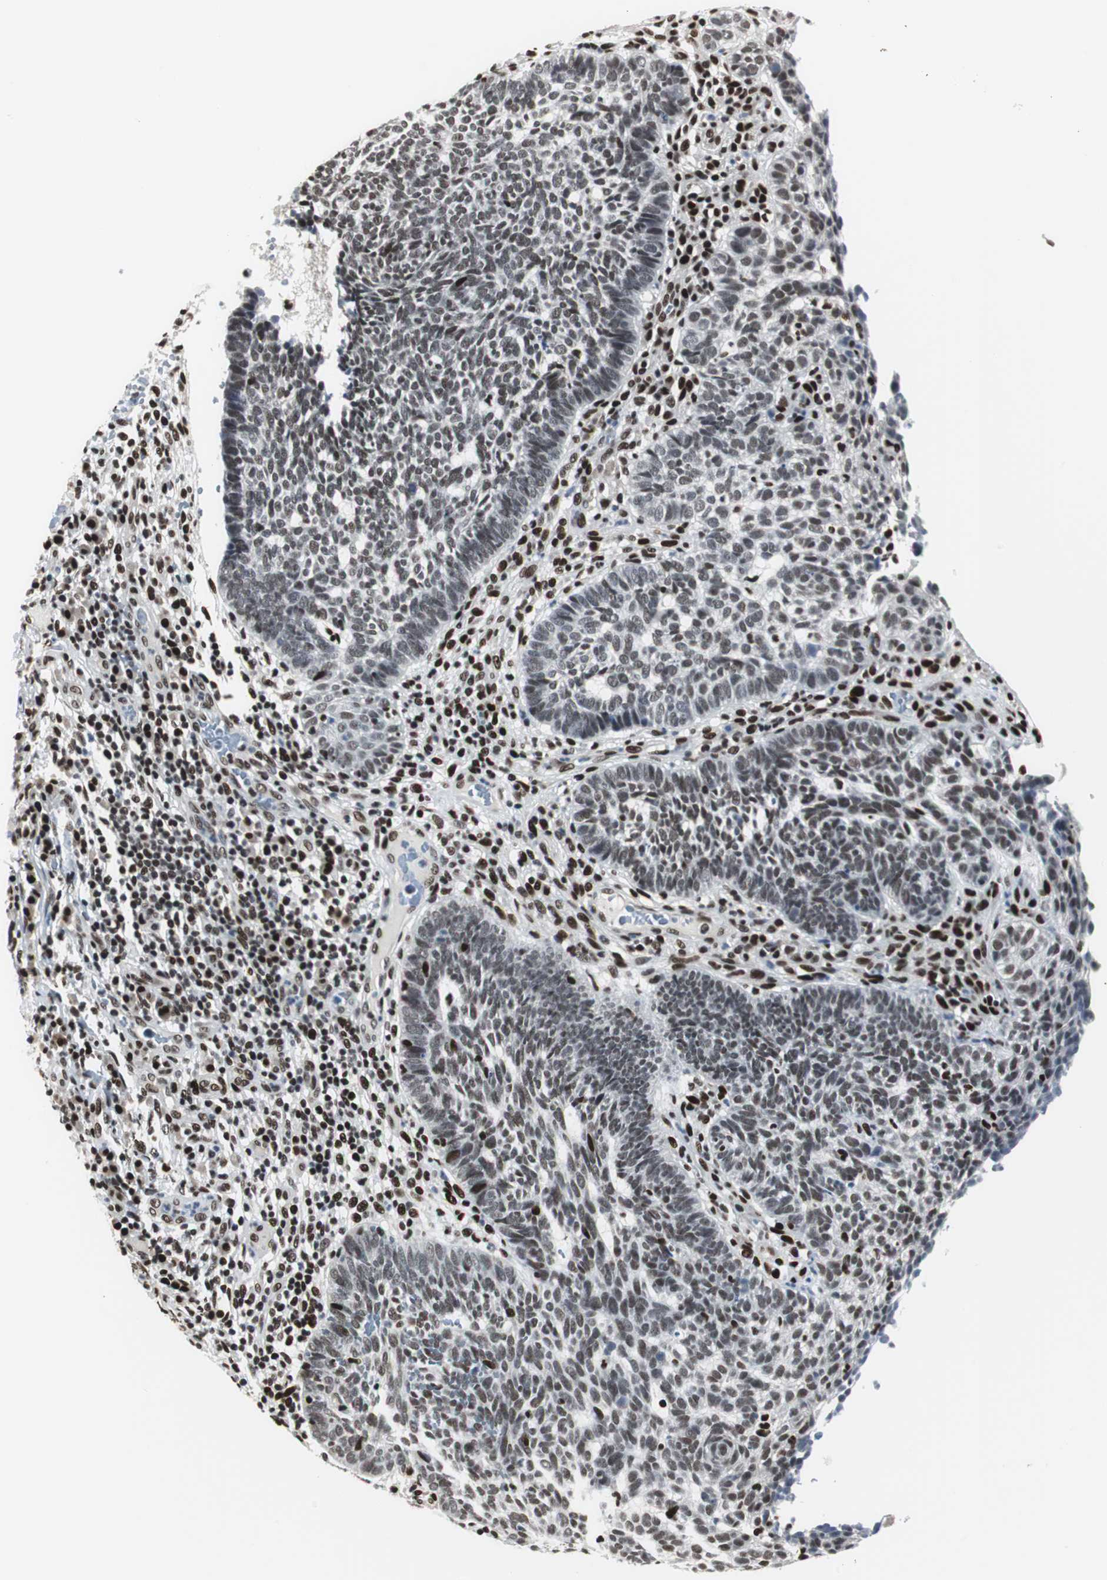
{"staining": {"intensity": "moderate", "quantity": ">75%", "location": "nuclear"}, "tissue": "skin cancer", "cell_type": "Tumor cells", "image_type": "cancer", "snomed": [{"axis": "morphology", "description": "Normal tissue, NOS"}, {"axis": "morphology", "description": "Basal cell carcinoma"}, {"axis": "topography", "description": "Skin"}], "caption": "Immunohistochemical staining of skin basal cell carcinoma exhibits medium levels of moderate nuclear protein positivity in approximately >75% of tumor cells.", "gene": "MEF2D", "patient": {"sex": "male", "age": 87}}